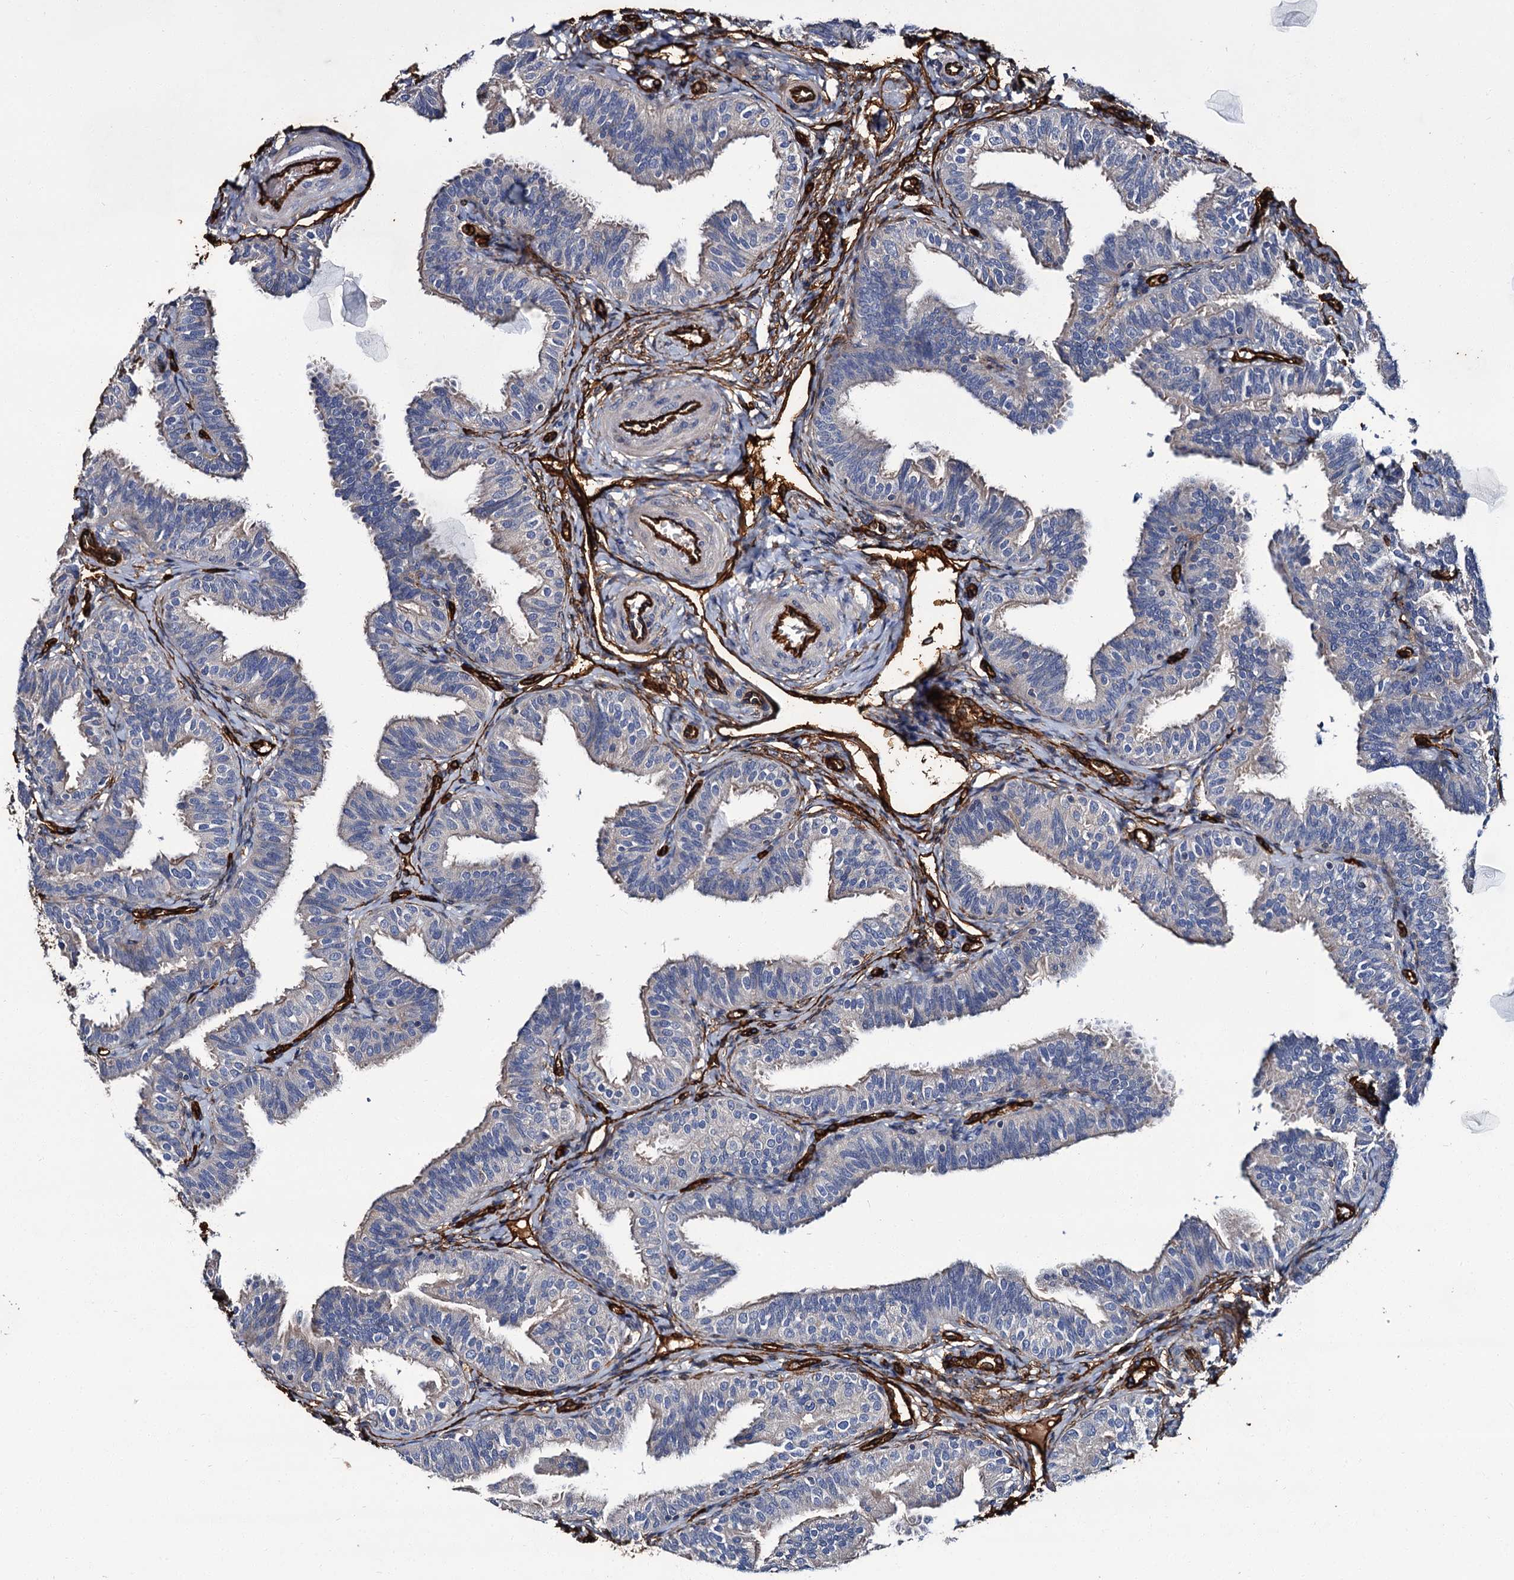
{"staining": {"intensity": "weak", "quantity": "<25%", "location": "cytoplasmic/membranous"}, "tissue": "fallopian tube", "cell_type": "Glandular cells", "image_type": "normal", "snomed": [{"axis": "morphology", "description": "Normal tissue, NOS"}, {"axis": "topography", "description": "Fallopian tube"}], "caption": "An immunohistochemistry (IHC) histopathology image of normal fallopian tube is shown. There is no staining in glandular cells of fallopian tube. (Immunohistochemistry (ihc), brightfield microscopy, high magnification).", "gene": "CACNA1C", "patient": {"sex": "female", "age": 35}}